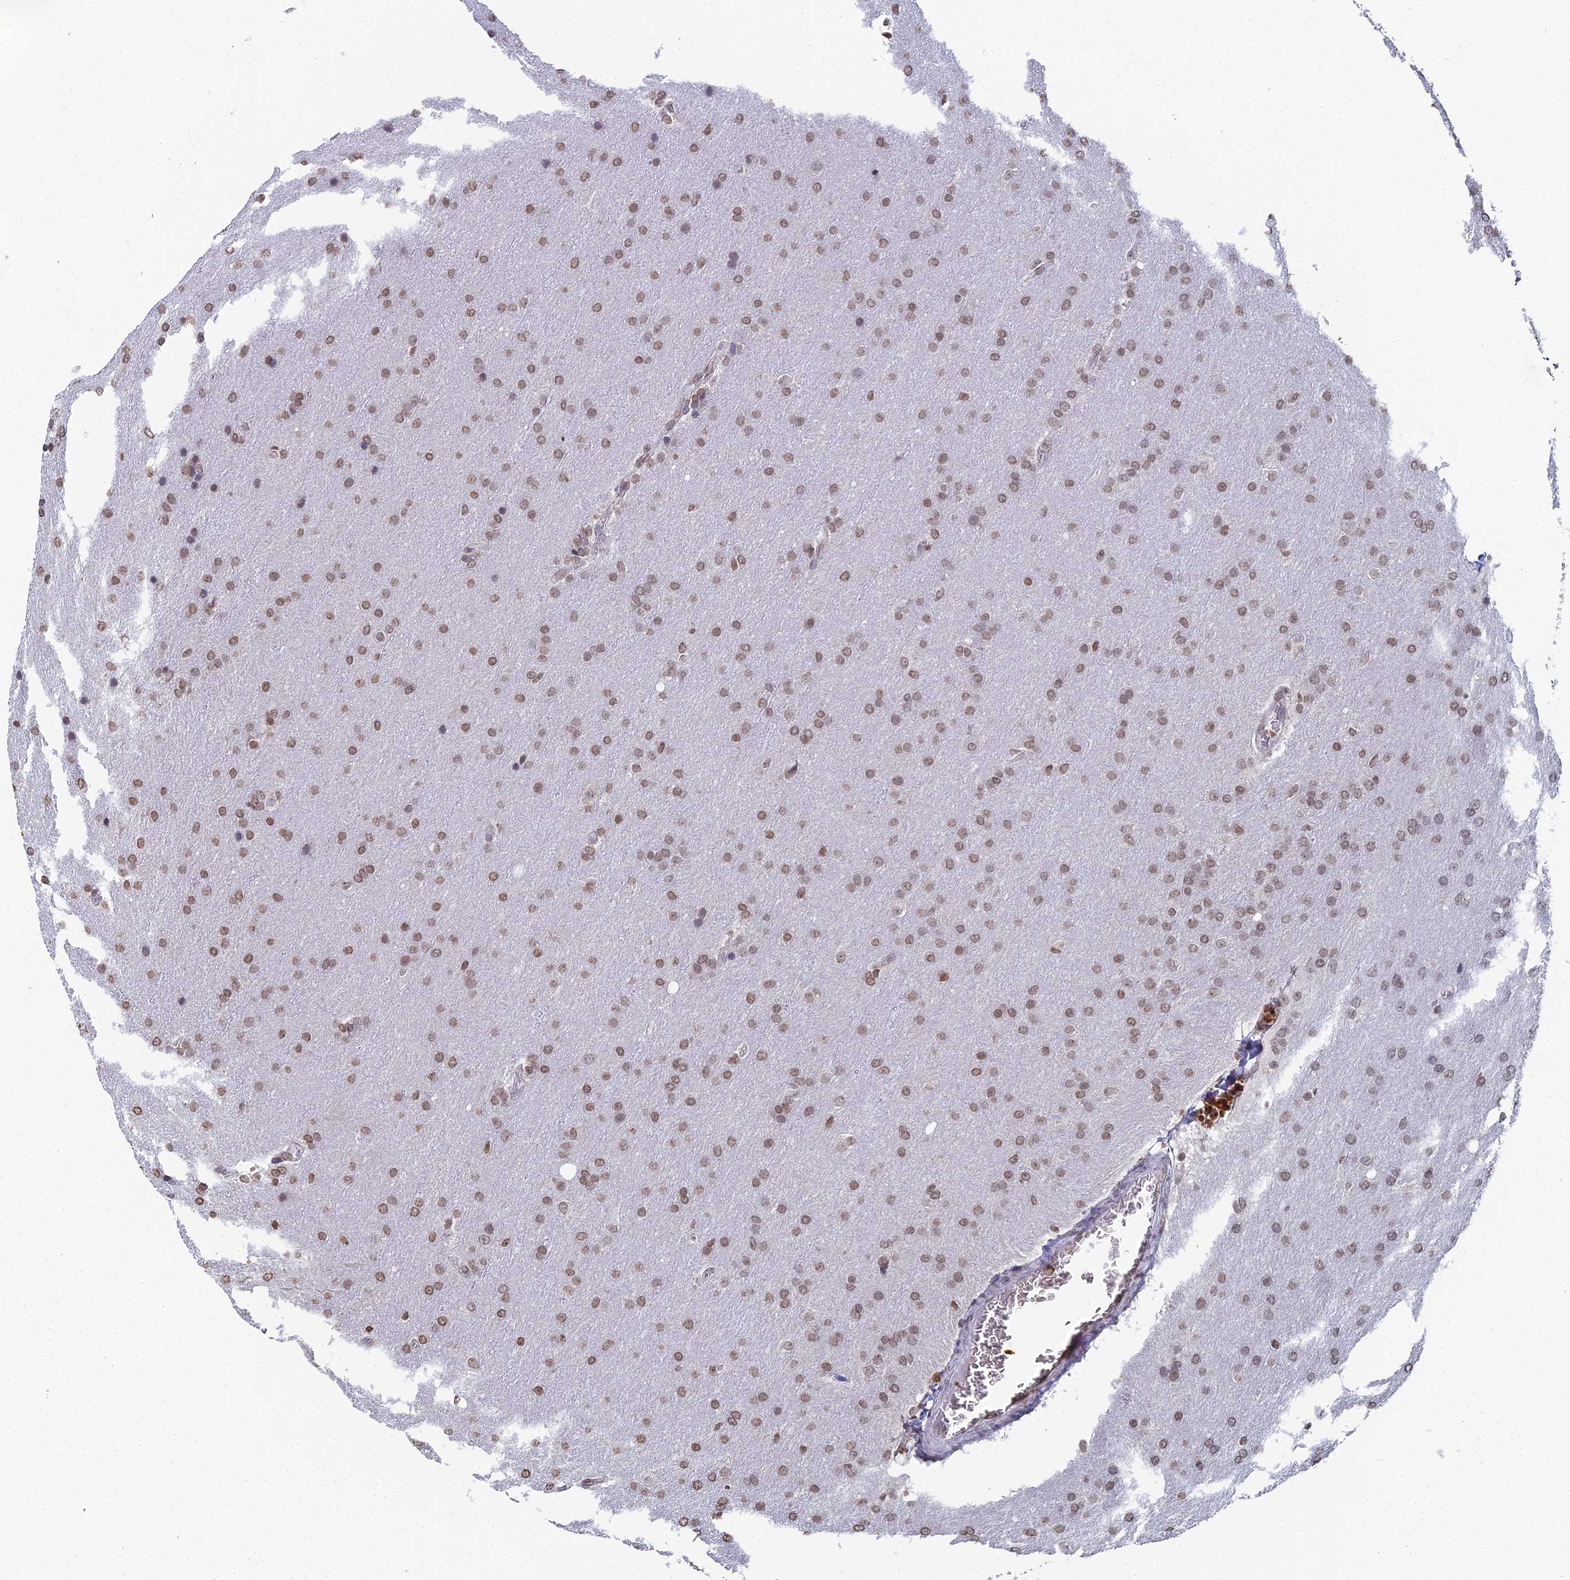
{"staining": {"intensity": "moderate", "quantity": ">75%", "location": "nuclear"}, "tissue": "glioma", "cell_type": "Tumor cells", "image_type": "cancer", "snomed": [{"axis": "morphology", "description": "Glioma, malignant, Low grade"}, {"axis": "topography", "description": "Brain"}], "caption": "Protein expression analysis of glioma displays moderate nuclear positivity in approximately >75% of tumor cells. Immunohistochemistry (ihc) stains the protein of interest in brown and the nuclei are stained blue.", "gene": "PRR22", "patient": {"sex": "female", "age": 32}}